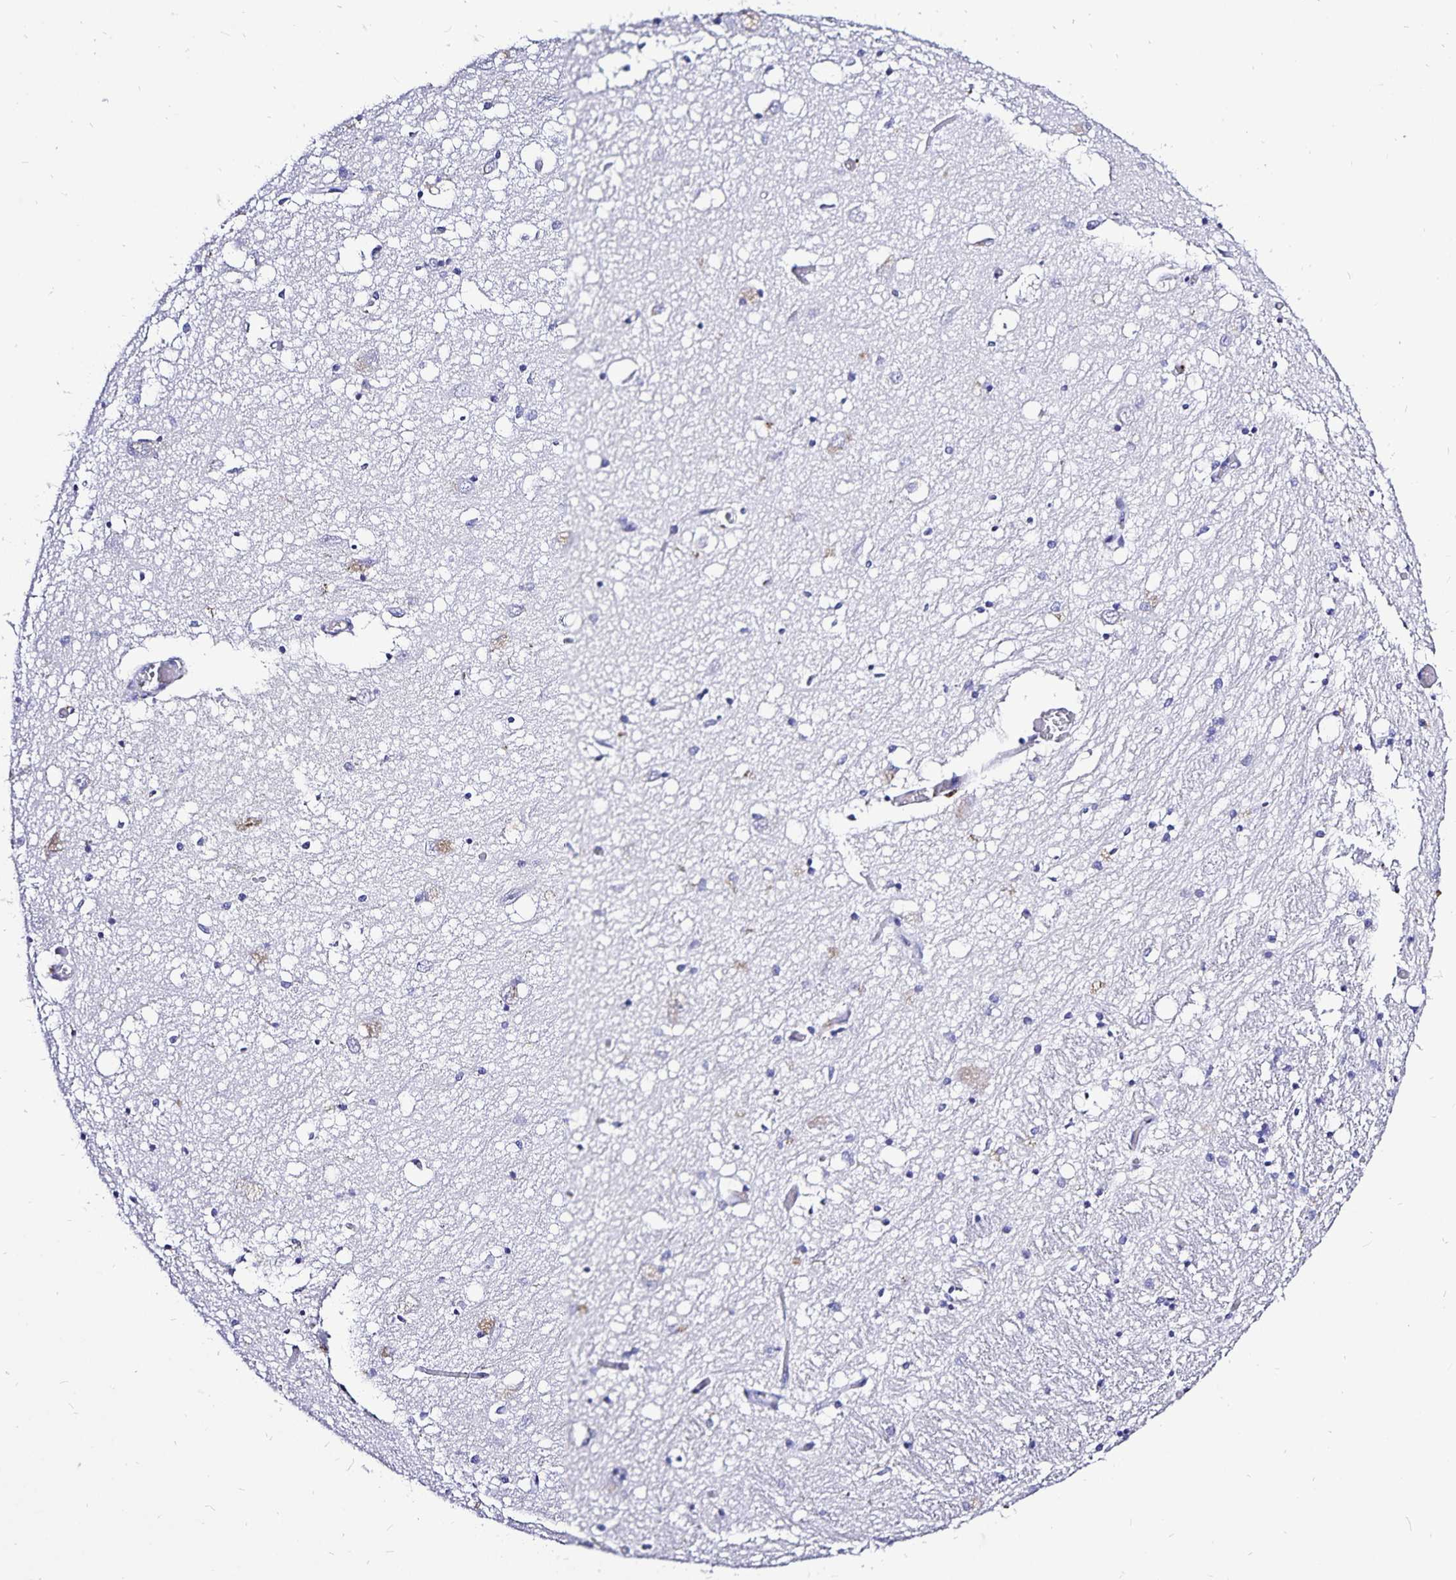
{"staining": {"intensity": "negative", "quantity": "none", "location": "none"}, "tissue": "caudate", "cell_type": "Glial cells", "image_type": "normal", "snomed": [{"axis": "morphology", "description": "Normal tissue, NOS"}, {"axis": "topography", "description": "Lateral ventricle wall"}], "caption": "Glial cells show no significant positivity in normal caudate.", "gene": "PLAC1", "patient": {"sex": "male", "age": 70}}